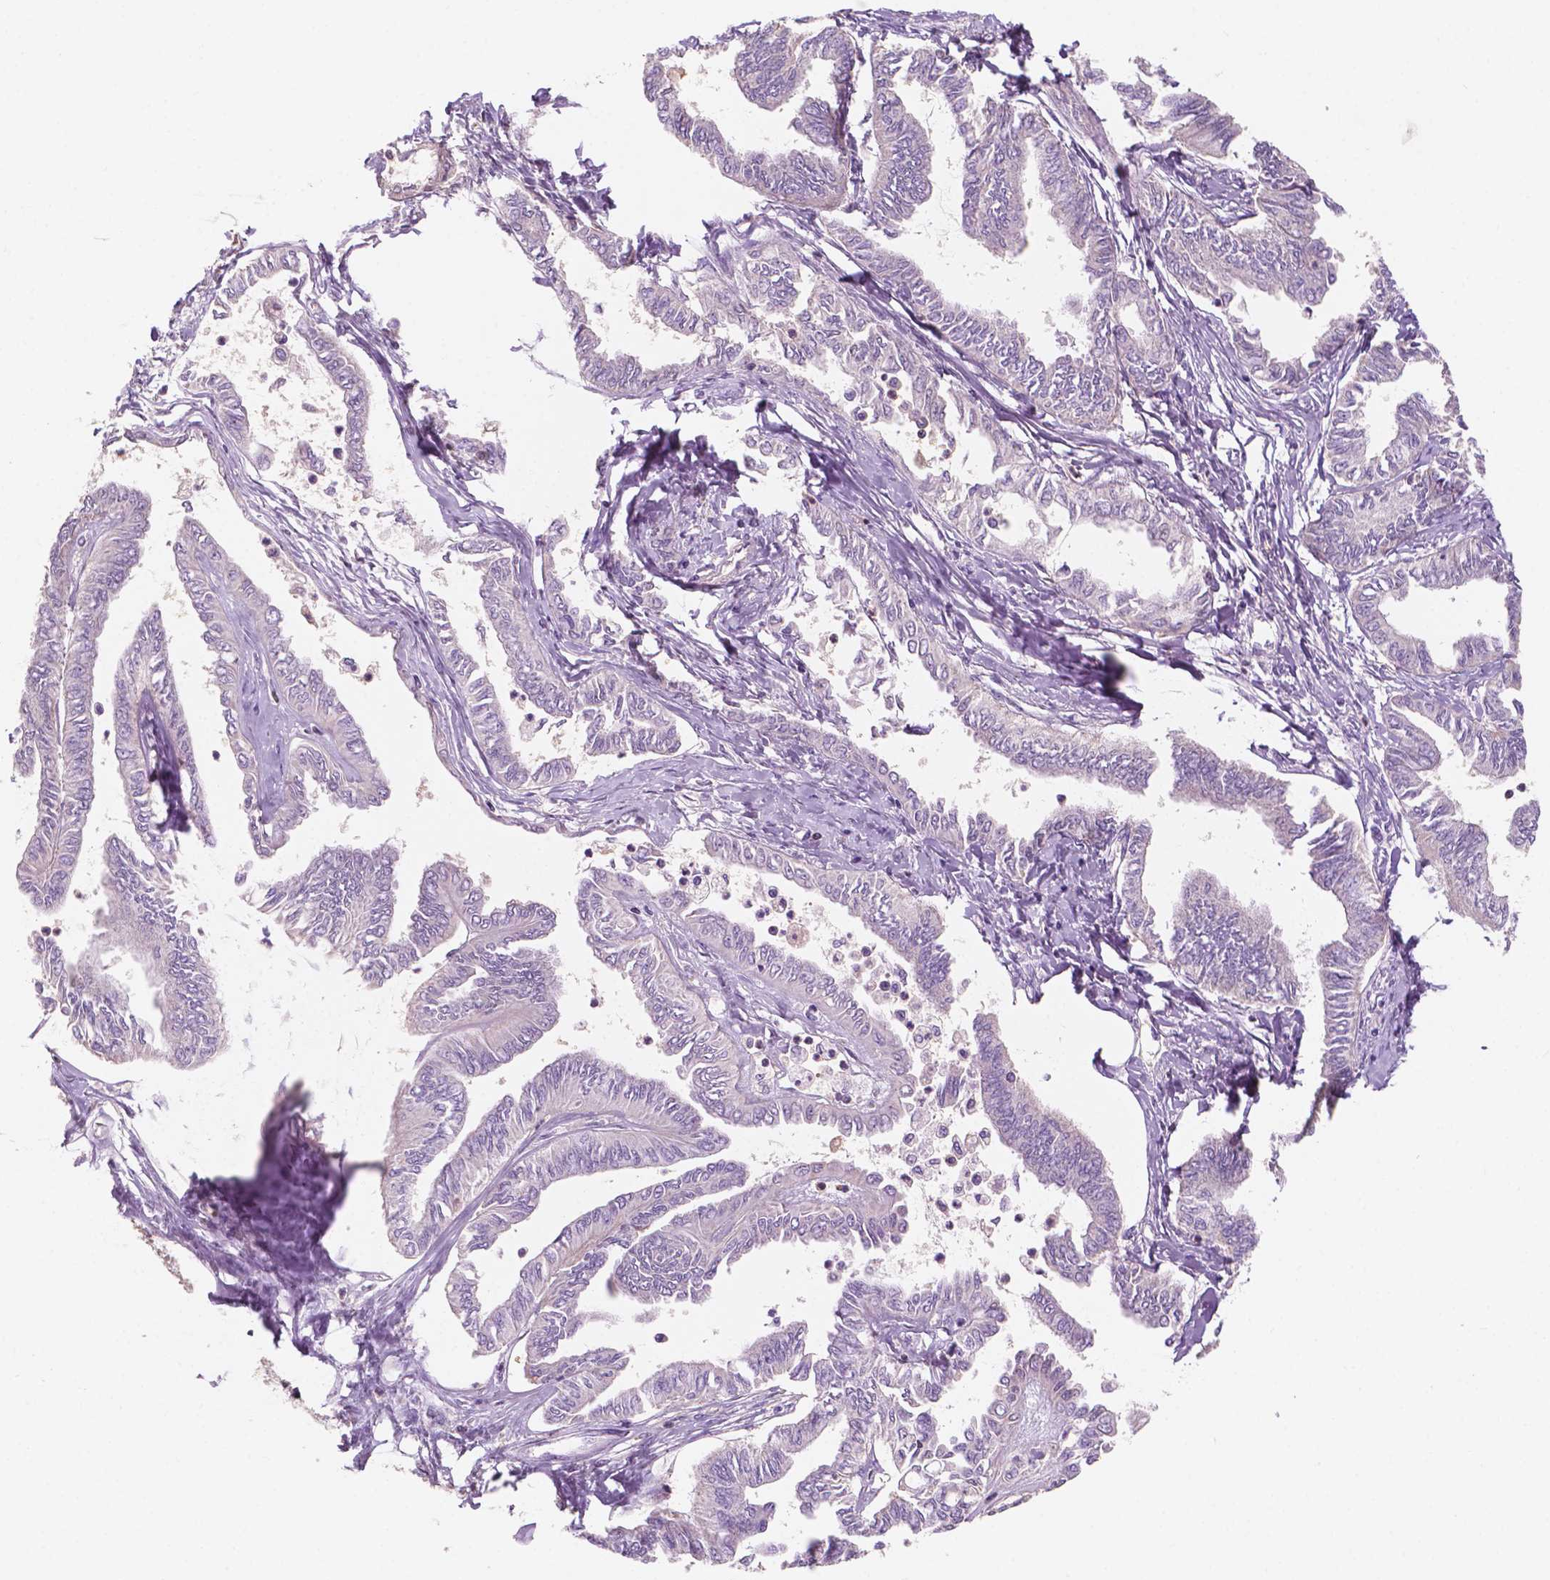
{"staining": {"intensity": "negative", "quantity": "none", "location": "none"}, "tissue": "ovarian cancer", "cell_type": "Tumor cells", "image_type": "cancer", "snomed": [{"axis": "morphology", "description": "Carcinoma, endometroid"}, {"axis": "topography", "description": "Ovary"}], "caption": "IHC of human ovarian cancer displays no positivity in tumor cells.", "gene": "SEMA4A", "patient": {"sex": "female", "age": 70}}